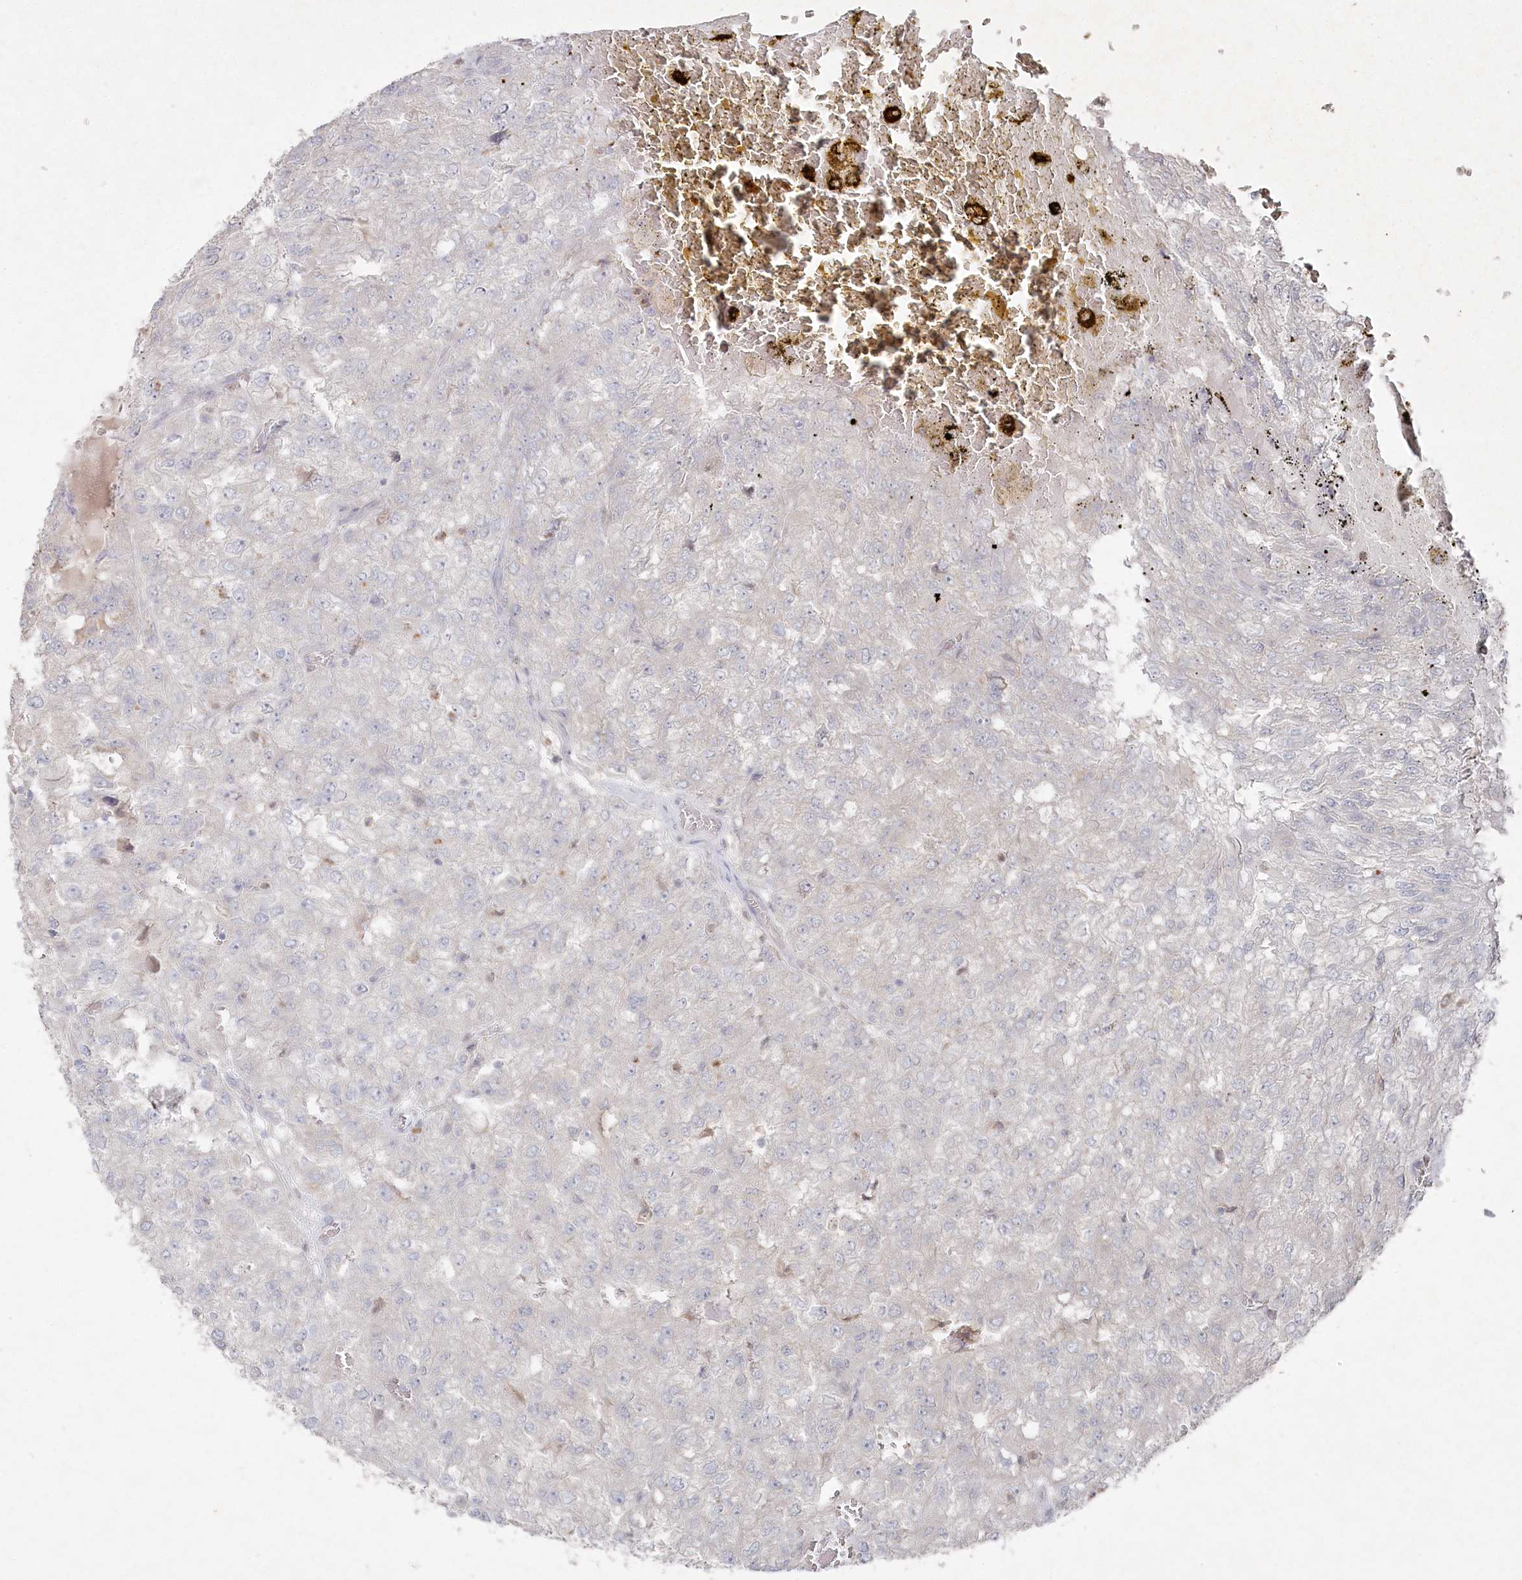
{"staining": {"intensity": "negative", "quantity": "none", "location": "none"}, "tissue": "renal cancer", "cell_type": "Tumor cells", "image_type": "cancer", "snomed": [{"axis": "morphology", "description": "Adenocarcinoma, NOS"}, {"axis": "topography", "description": "Kidney"}], "caption": "An immunohistochemistry image of adenocarcinoma (renal) is shown. There is no staining in tumor cells of adenocarcinoma (renal).", "gene": "TGFBRAP1", "patient": {"sex": "female", "age": 54}}